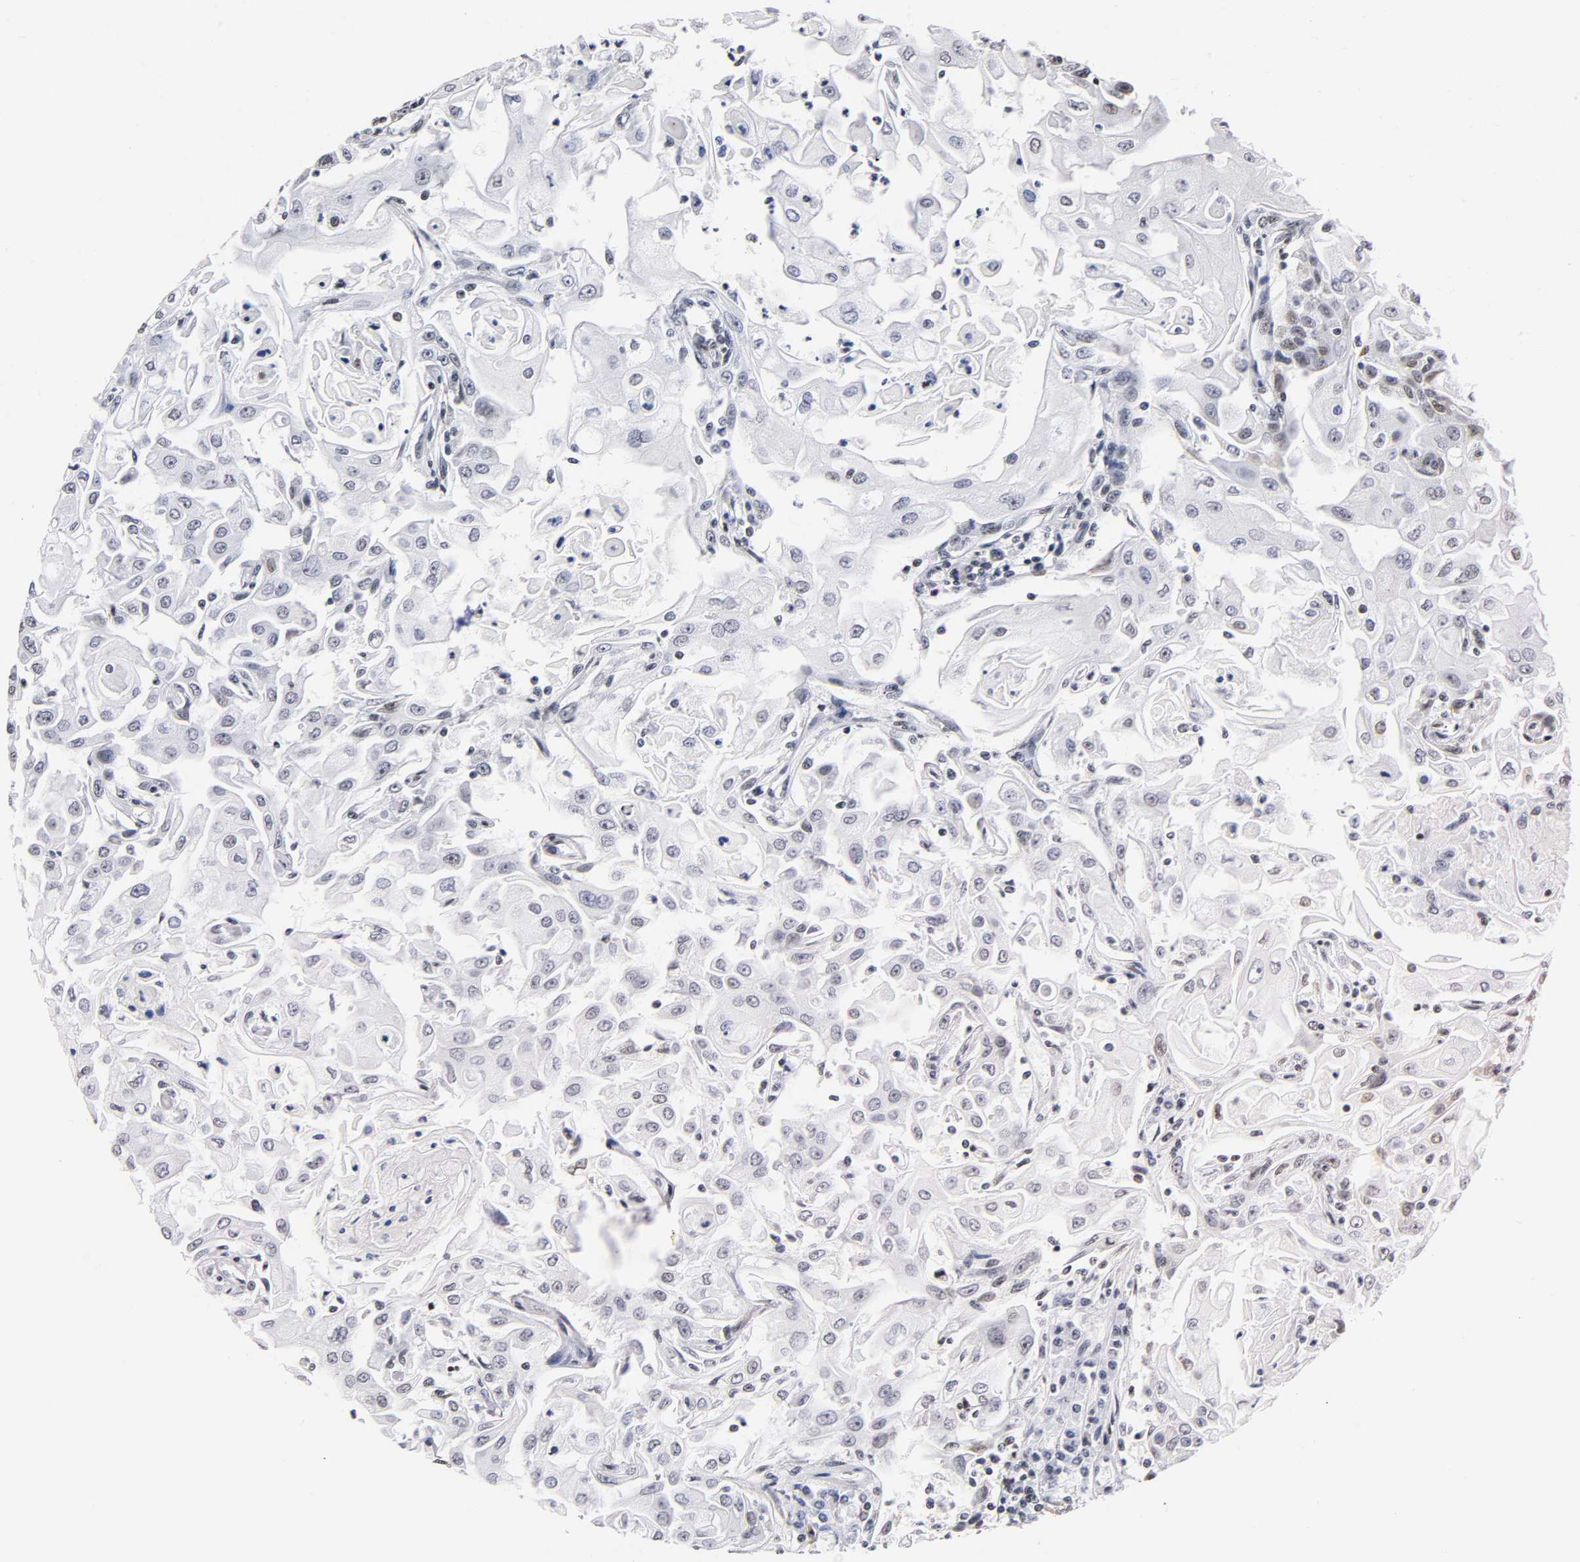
{"staining": {"intensity": "moderate", "quantity": "<25%", "location": "nuclear"}, "tissue": "head and neck cancer", "cell_type": "Tumor cells", "image_type": "cancer", "snomed": [{"axis": "morphology", "description": "Squamous cell carcinoma, NOS"}, {"axis": "topography", "description": "Oral tissue"}, {"axis": "topography", "description": "Head-Neck"}], "caption": "Brown immunohistochemical staining in human head and neck cancer (squamous cell carcinoma) reveals moderate nuclear staining in about <25% of tumor cells.", "gene": "UBTF", "patient": {"sex": "female", "age": 76}}